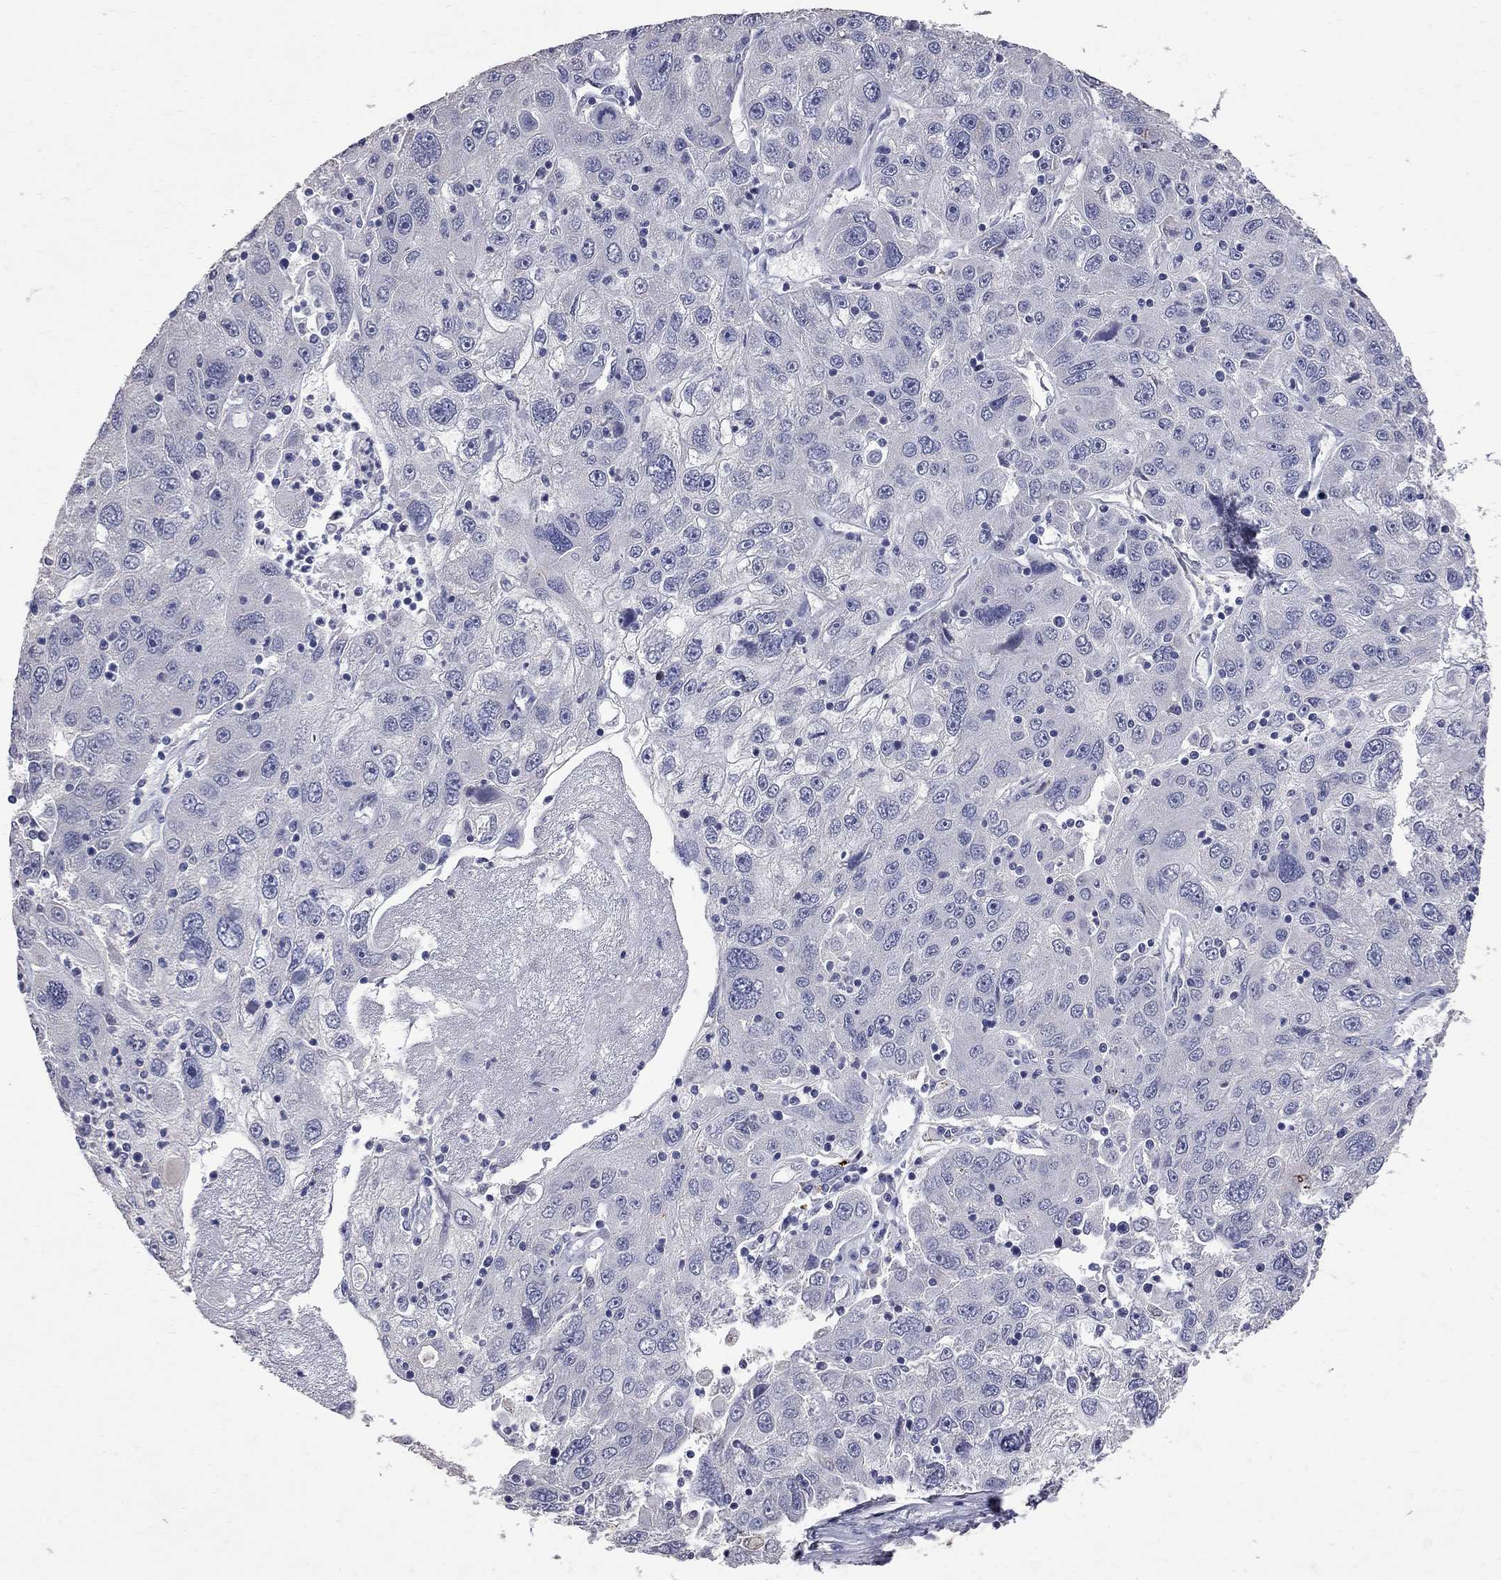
{"staining": {"intensity": "negative", "quantity": "none", "location": "none"}, "tissue": "stomach cancer", "cell_type": "Tumor cells", "image_type": "cancer", "snomed": [{"axis": "morphology", "description": "Adenocarcinoma, NOS"}, {"axis": "topography", "description": "Stomach"}], "caption": "Tumor cells are negative for brown protein staining in adenocarcinoma (stomach).", "gene": "NOS2", "patient": {"sex": "male", "age": 56}}